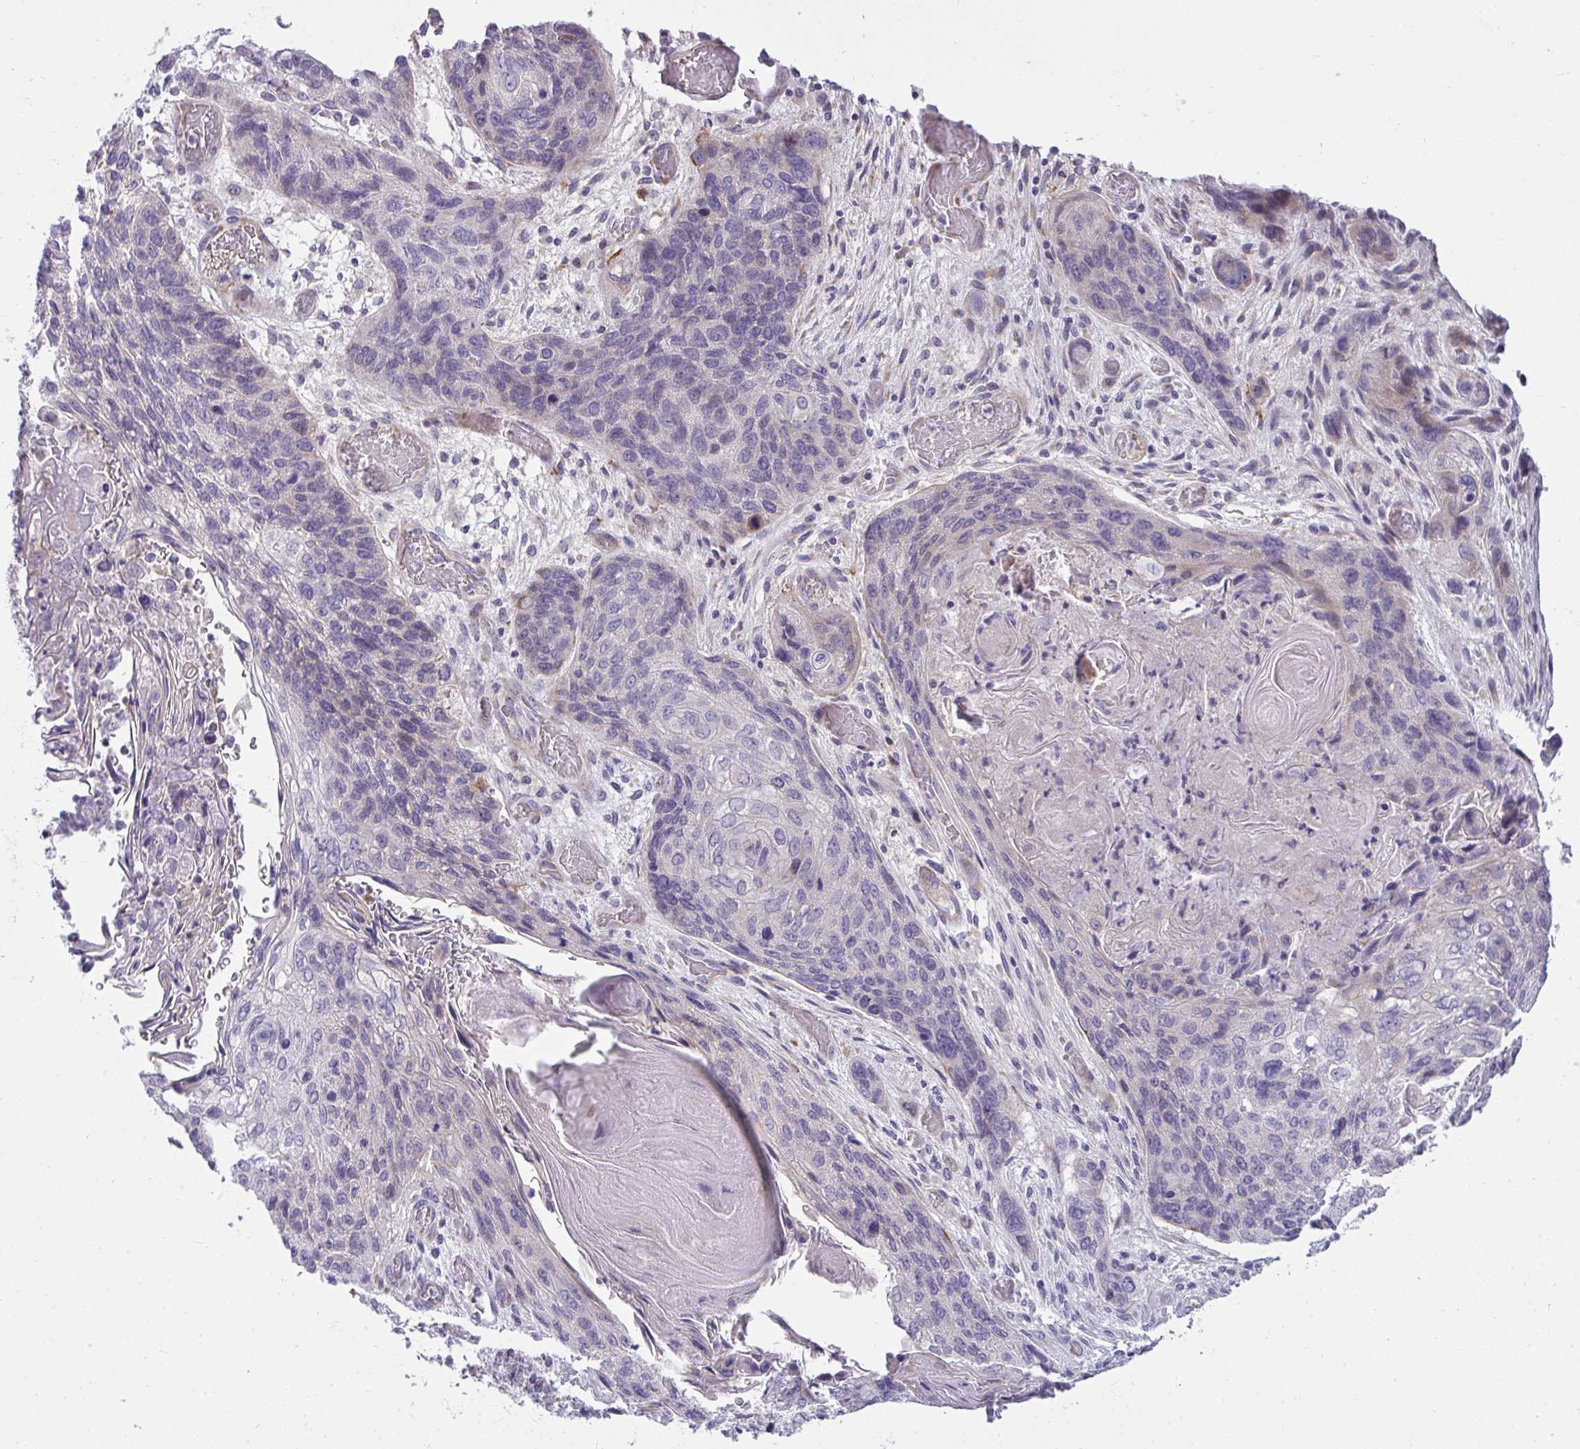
{"staining": {"intensity": "negative", "quantity": "none", "location": "none"}, "tissue": "lung cancer", "cell_type": "Tumor cells", "image_type": "cancer", "snomed": [{"axis": "morphology", "description": "Squamous cell carcinoma, NOS"}, {"axis": "morphology", "description": "Squamous cell carcinoma, metastatic, NOS"}, {"axis": "topography", "description": "Lymph node"}, {"axis": "topography", "description": "Lung"}], "caption": "The histopathology image demonstrates no significant positivity in tumor cells of metastatic squamous cell carcinoma (lung).", "gene": "PIGZ", "patient": {"sex": "male", "age": 41}}